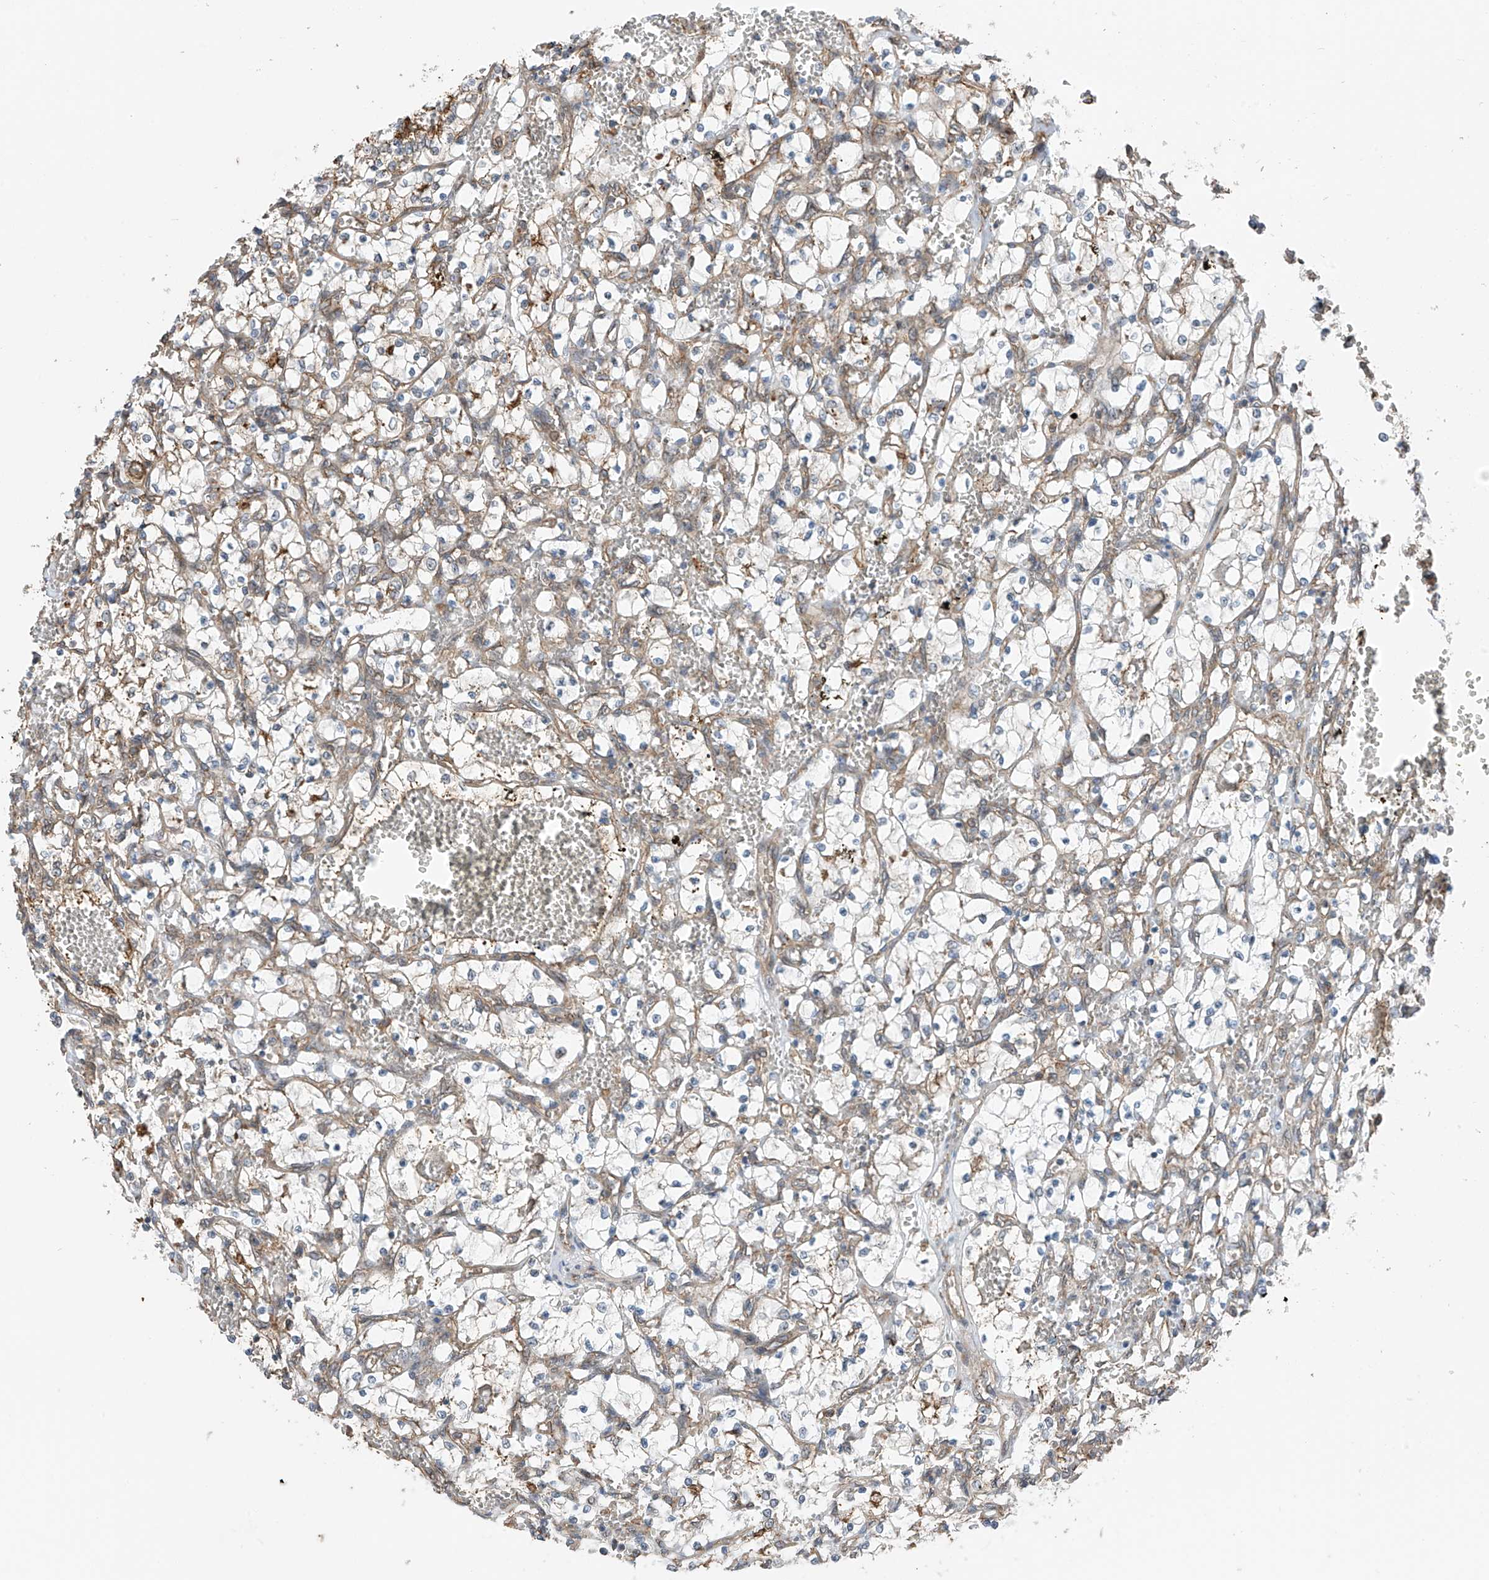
{"staining": {"intensity": "negative", "quantity": "none", "location": "none"}, "tissue": "renal cancer", "cell_type": "Tumor cells", "image_type": "cancer", "snomed": [{"axis": "morphology", "description": "Adenocarcinoma, NOS"}, {"axis": "topography", "description": "Kidney"}], "caption": "IHC histopathology image of neoplastic tissue: human renal adenocarcinoma stained with DAB (3,3'-diaminobenzidine) demonstrates no significant protein positivity in tumor cells.", "gene": "ZNF189", "patient": {"sex": "female", "age": 69}}